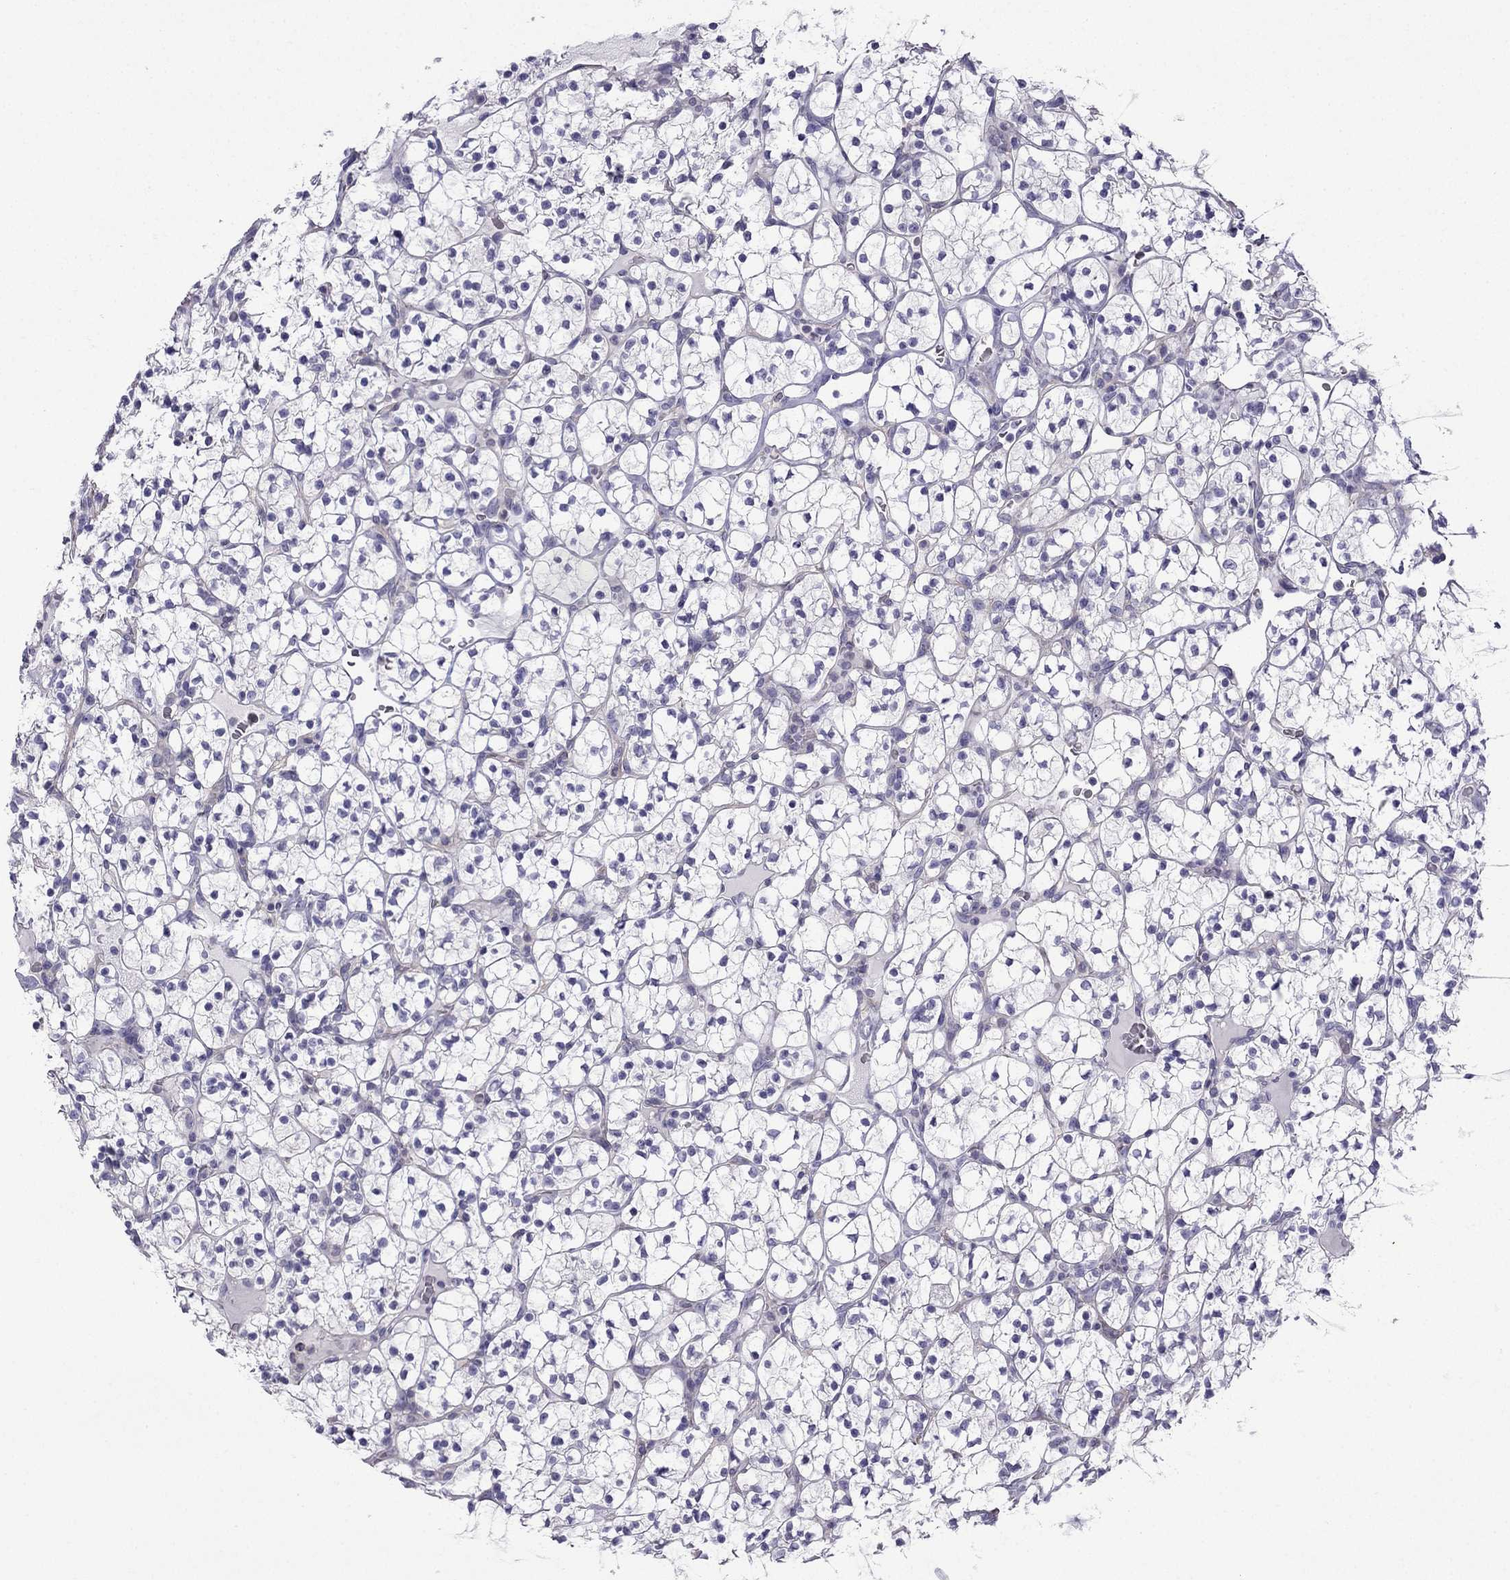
{"staining": {"intensity": "negative", "quantity": "none", "location": "none"}, "tissue": "renal cancer", "cell_type": "Tumor cells", "image_type": "cancer", "snomed": [{"axis": "morphology", "description": "Adenocarcinoma, NOS"}, {"axis": "topography", "description": "Kidney"}], "caption": "DAB immunohistochemical staining of renal cancer reveals no significant staining in tumor cells. (DAB (3,3'-diaminobenzidine) IHC visualized using brightfield microscopy, high magnification).", "gene": "GJA8", "patient": {"sex": "female", "age": 89}}